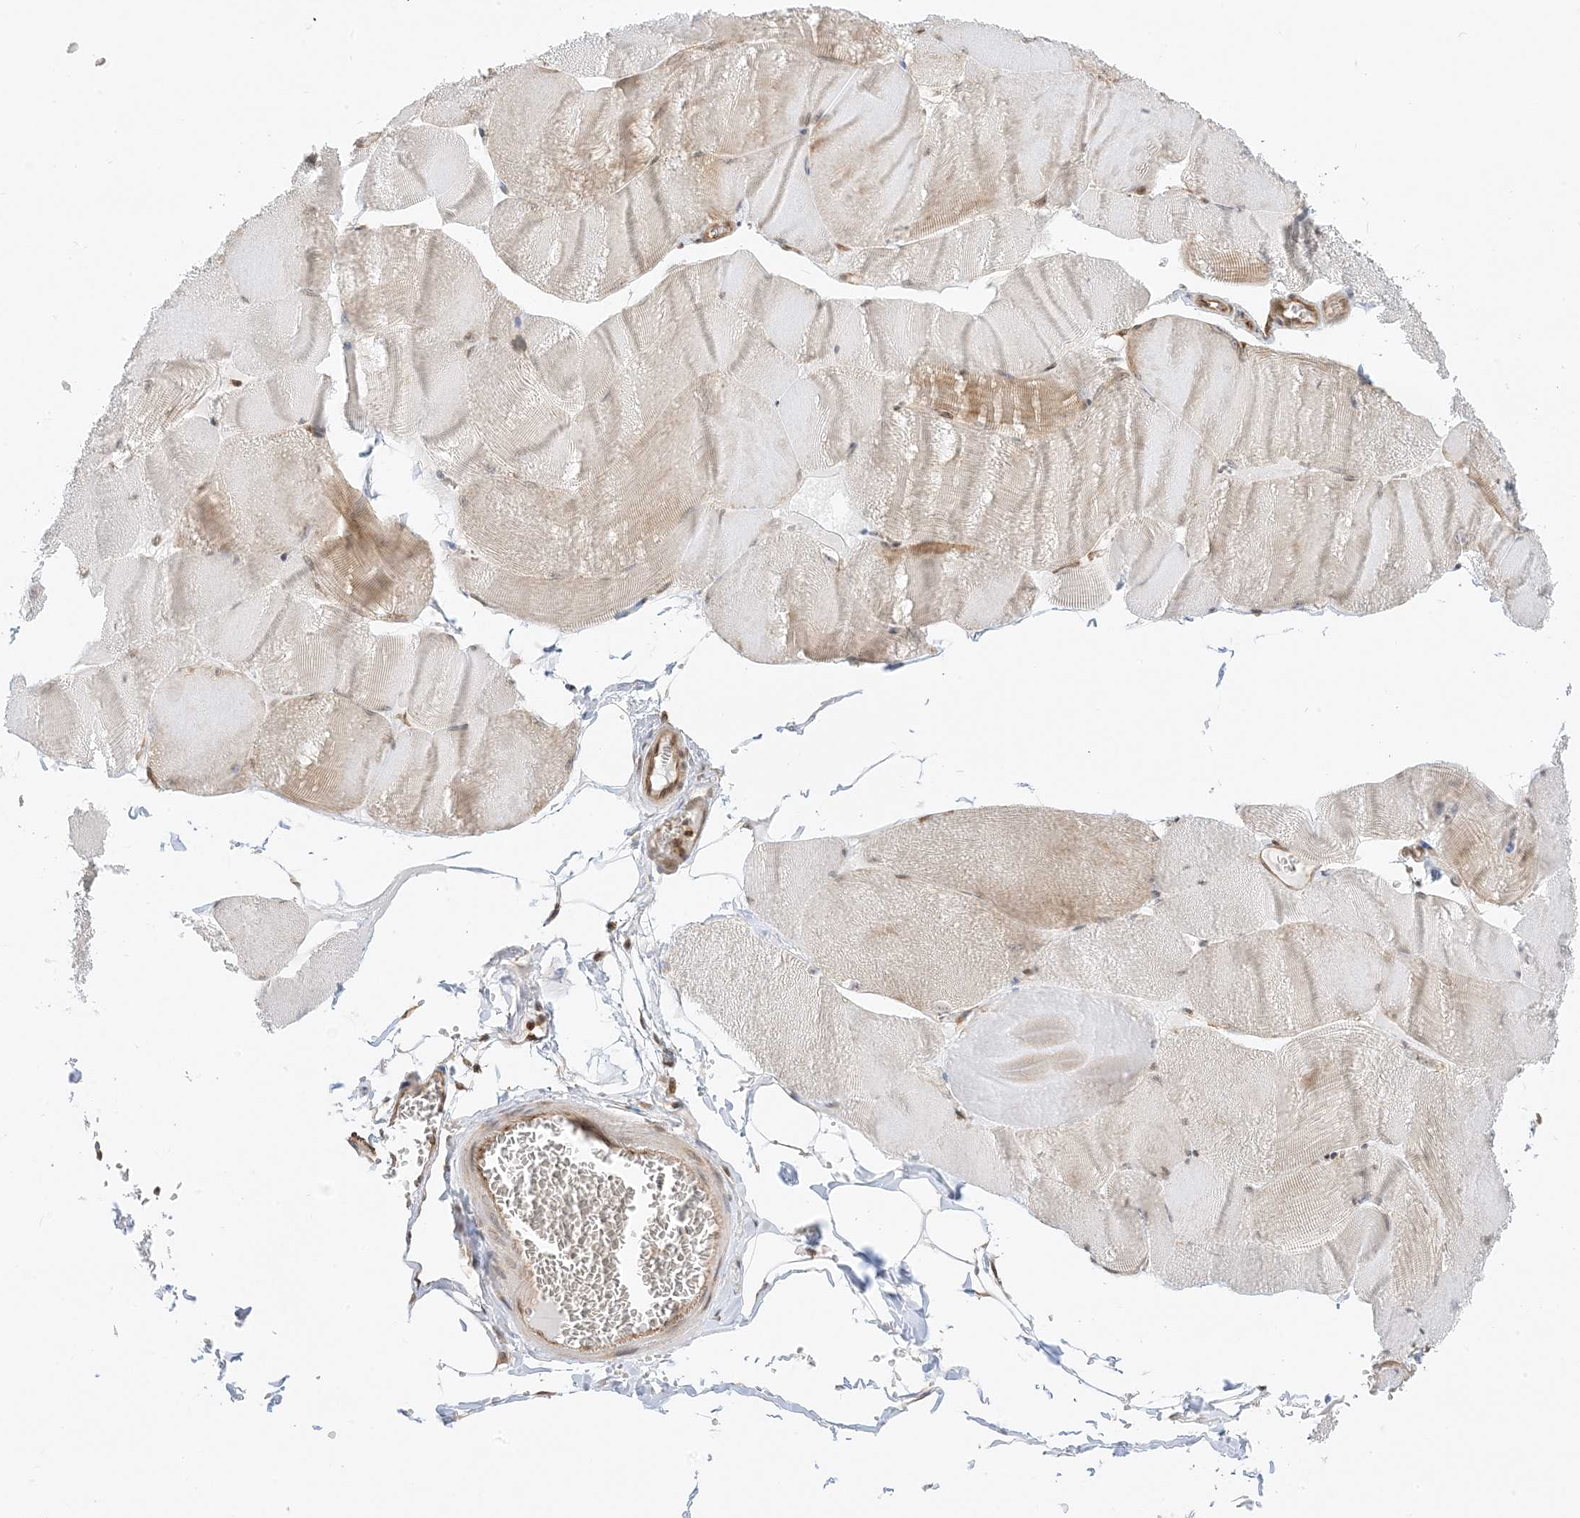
{"staining": {"intensity": "negative", "quantity": "none", "location": "none"}, "tissue": "skeletal muscle", "cell_type": "Myocytes", "image_type": "normal", "snomed": [{"axis": "morphology", "description": "Normal tissue, NOS"}, {"axis": "morphology", "description": "Basal cell carcinoma"}, {"axis": "topography", "description": "Skeletal muscle"}], "caption": "Skeletal muscle stained for a protein using immunohistochemistry shows no expression myocytes.", "gene": "UBAP2L", "patient": {"sex": "female", "age": 64}}